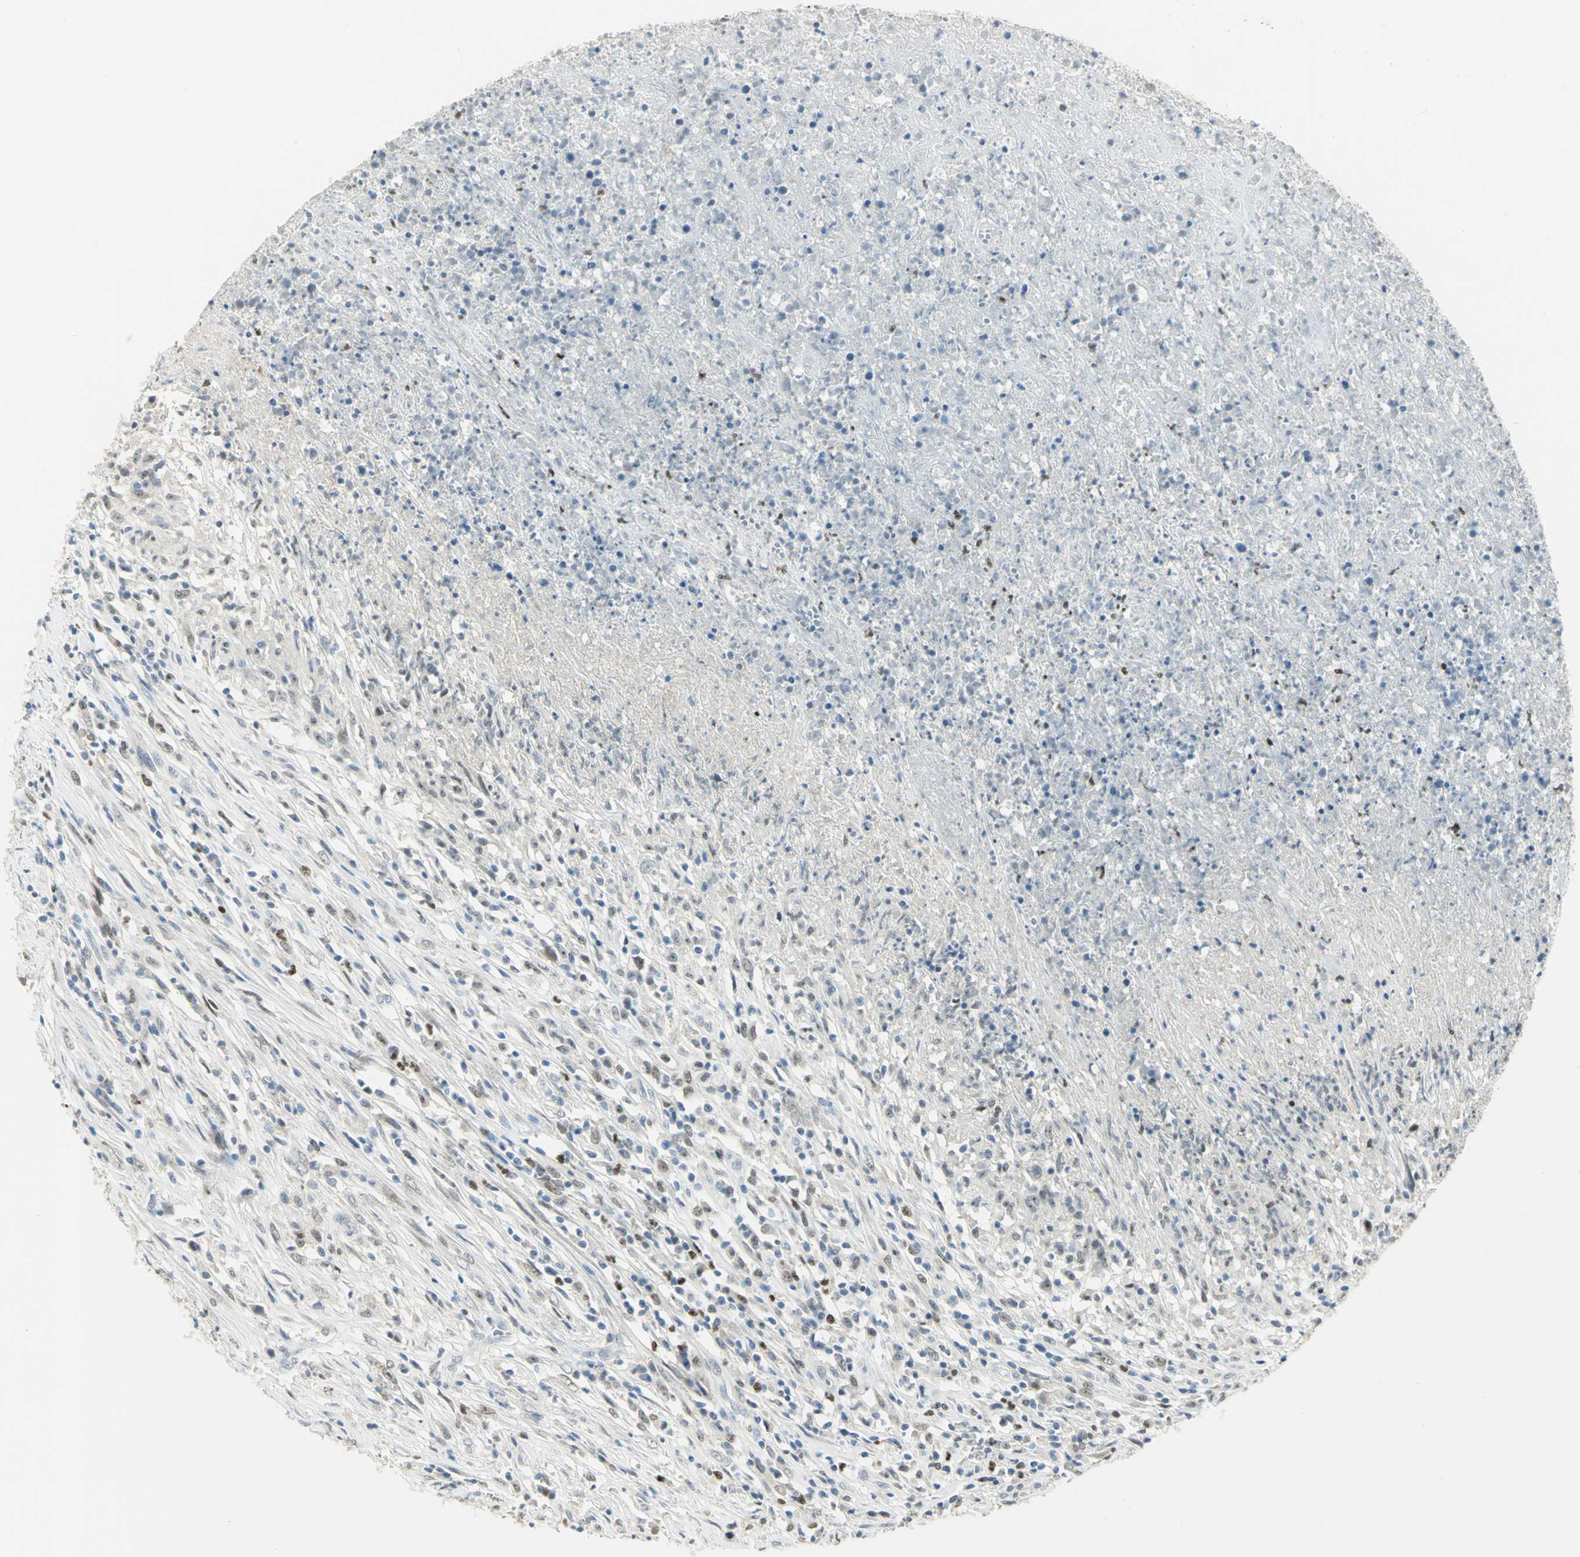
{"staining": {"intensity": "strong", "quantity": "<25%", "location": "nuclear"}, "tissue": "lymphoma", "cell_type": "Tumor cells", "image_type": "cancer", "snomed": [{"axis": "morphology", "description": "Malignant lymphoma, non-Hodgkin's type, High grade"}, {"axis": "topography", "description": "Lymph node"}], "caption": "IHC photomicrograph of neoplastic tissue: human lymphoma stained using immunohistochemistry (IHC) reveals medium levels of strong protein expression localized specifically in the nuclear of tumor cells, appearing as a nuclear brown color.", "gene": "BCL6", "patient": {"sex": "female", "age": 84}}